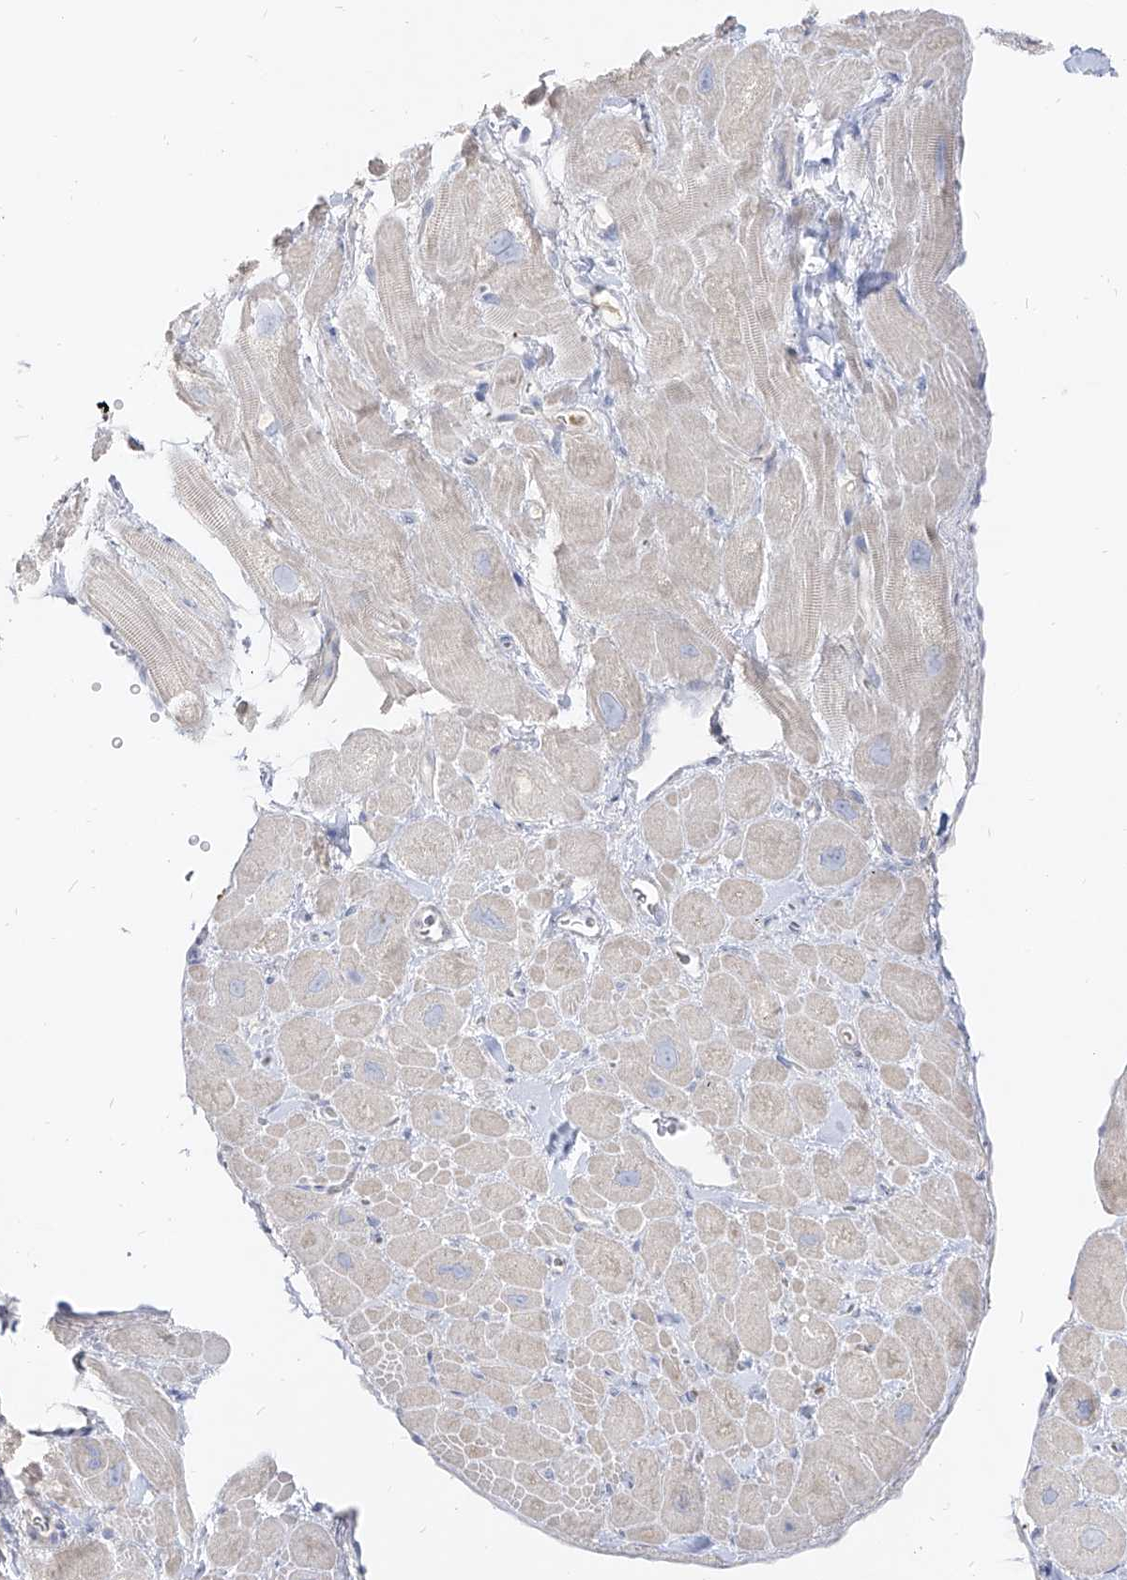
{"staining": {"intensity": "negative", "quantity": "none", "location": "none"}, "tissue": "heart muscle", "cell_type": "Cardiomyocytes", "image_type": "normal", "snomed": [{"axis": "morphology", "description": "Normal tissue, NOS"}, {"axis": "topography", "description": "Heart"}], "caption": "A high-resolution histopathology image shows IHC staining of benign heart muscle, which shows no significant positivity in cardiomyocytes.", "gene": "RBFOX3", "patient": {"sex": "male", "age": 49}}